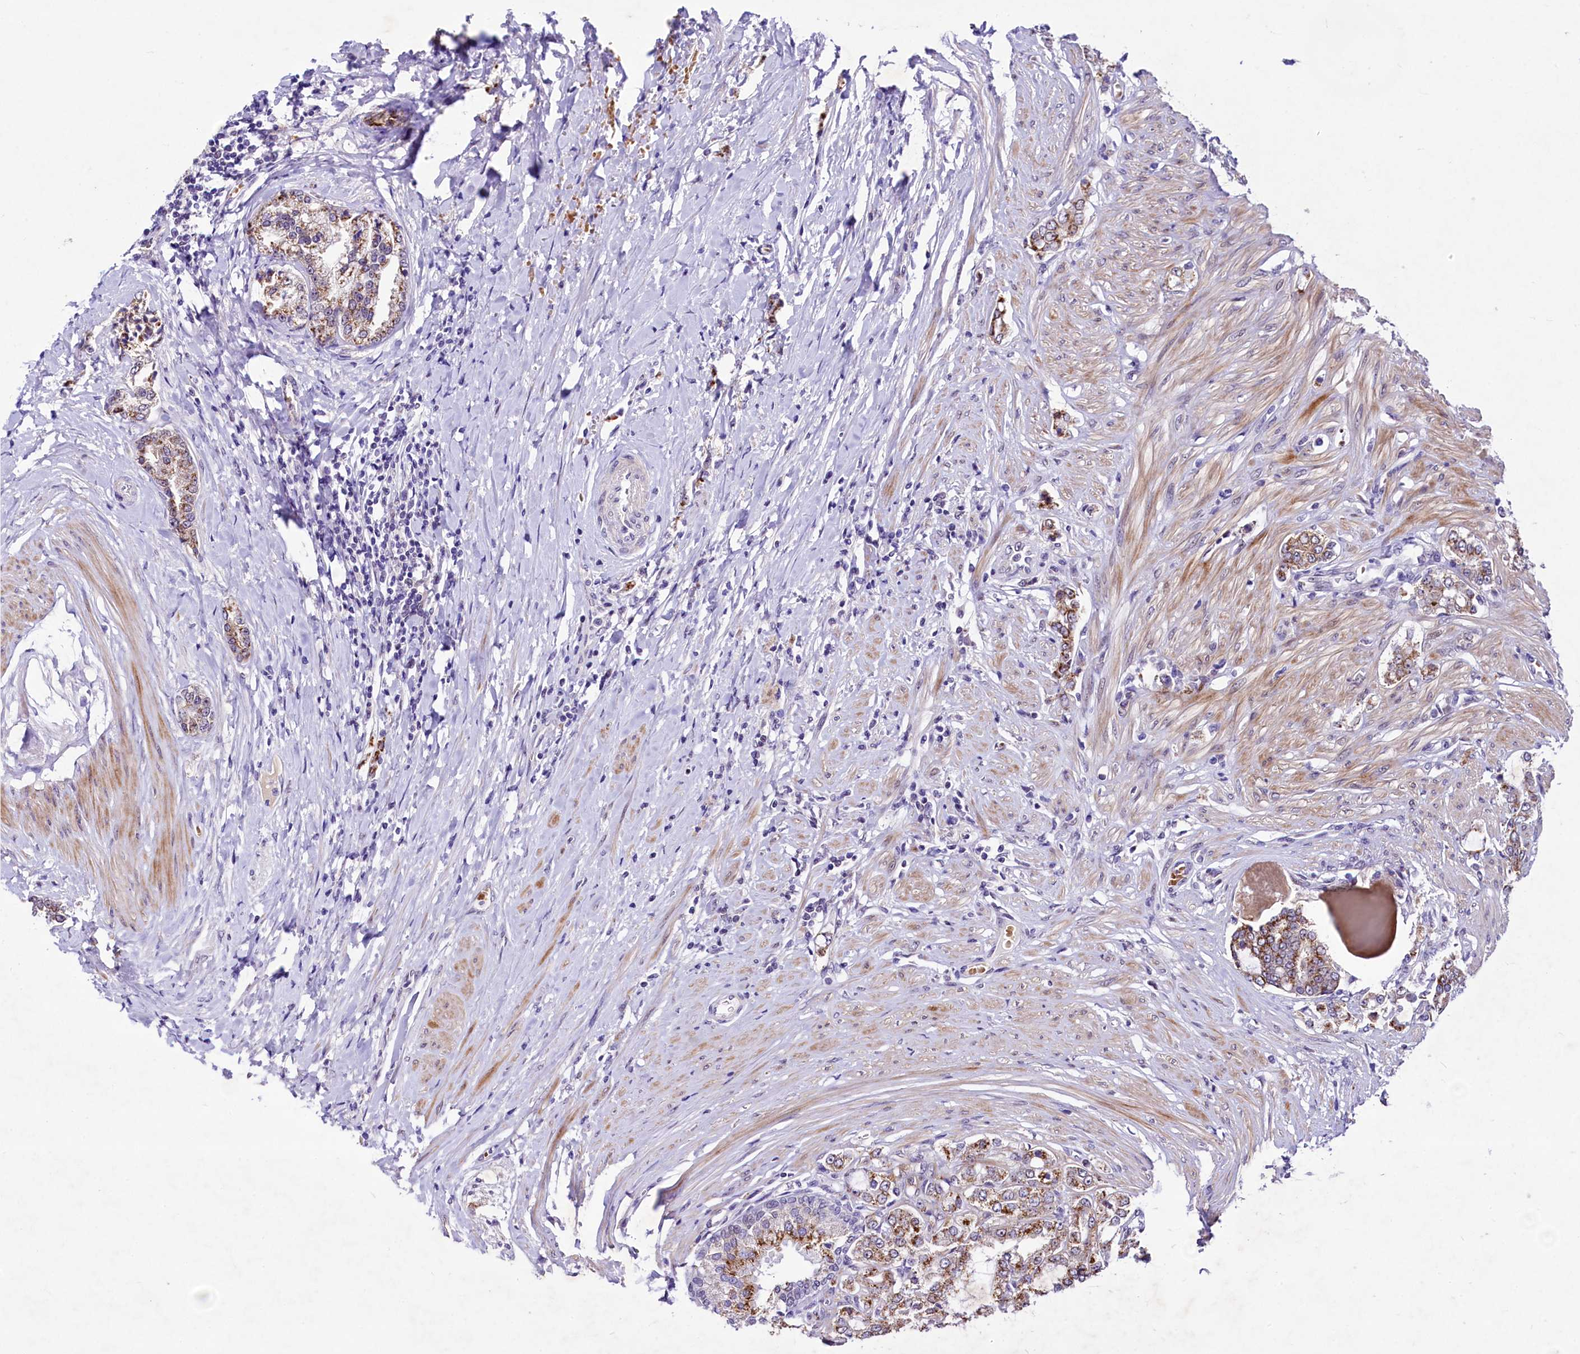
{"staining": {"intensity": "moderate", "quantity": ">75%", "location": "cytoplasmic/membranous"}, "tissue": "prostate cancer", "cell_type": "Tumor cells", "image_type": "cancer", "snomed": [{"axis": "morphology", "description": "Adenocarcinoma, High grade"}, {"axis": "topography", "description": "Prostate"}], "caption": "Immunohistochemical staining of human adenocarcinoma (high-grade) (prostate) demonstrates moderate cytoplasmic/membranous protein positivity in approximately >75% of tumor cells. (IHC, brightfield microscopy, high magnification).", "gene": "LEUTX", "patient": {"sex": "male", "age": 64}}